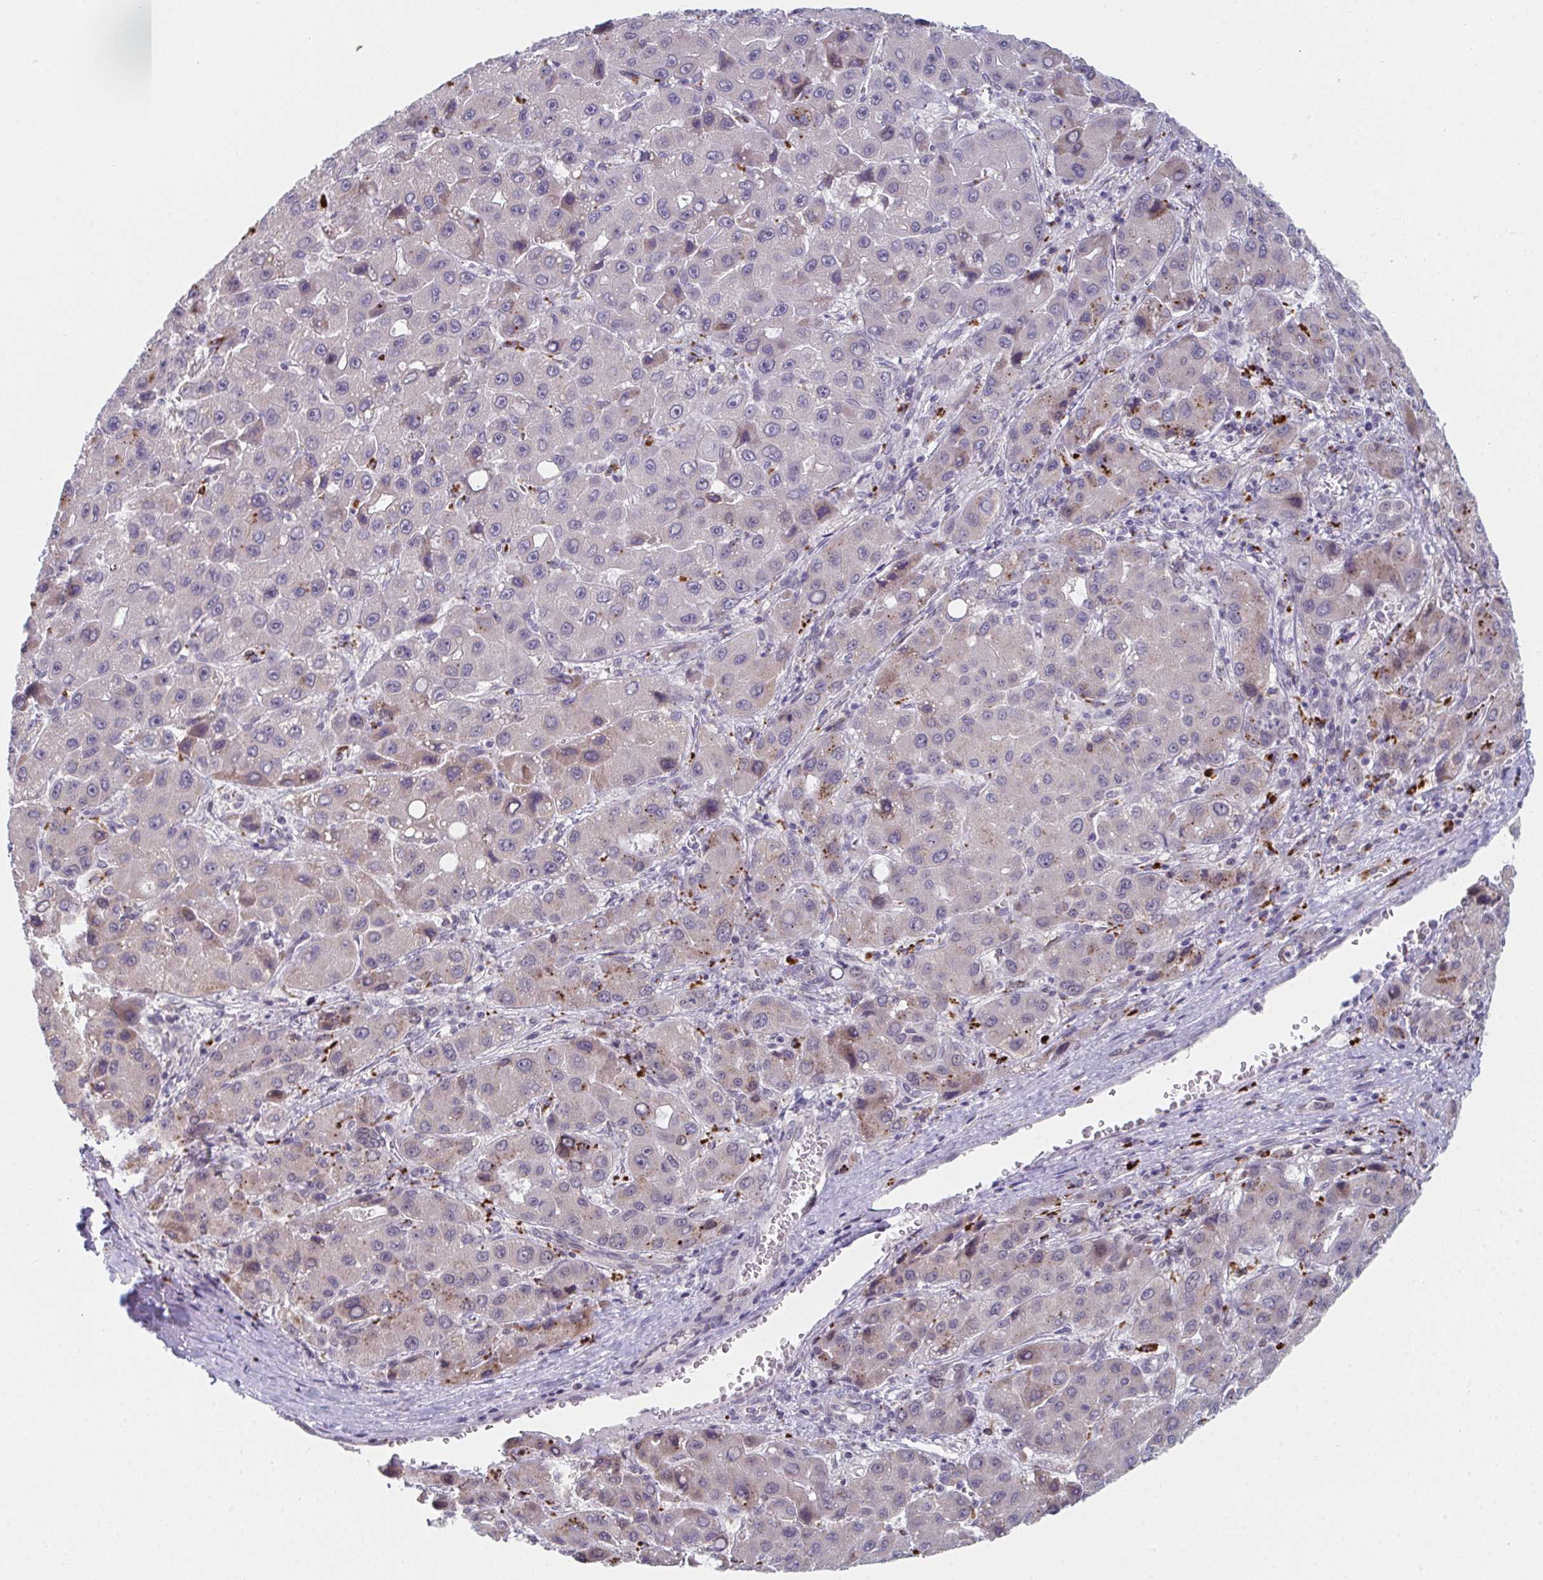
{"staining": {"intensity": "moderate", "quantity": "<25%", "location": "cytoplasmic/membranous"}, "tissue": "liver cancer", "cell_type": "Tumor cells", "image_type": "cancer", "snomed": [{"axis": "morphology", "description": "Carcinoma, Hepatocellular, NOS"}, {"axis": "topography", "description": "Liver"}], "caption": "DAB (3,3'-diaminobenzidine) immunohistochemical staining of human hepatocellular carcinoma (liver) reveals moderate cytoplasmic/membranous protein staining in about <25% of tumor cells.", "gene": "VWDE", "patient": {"sex": "male", "age": 55}}